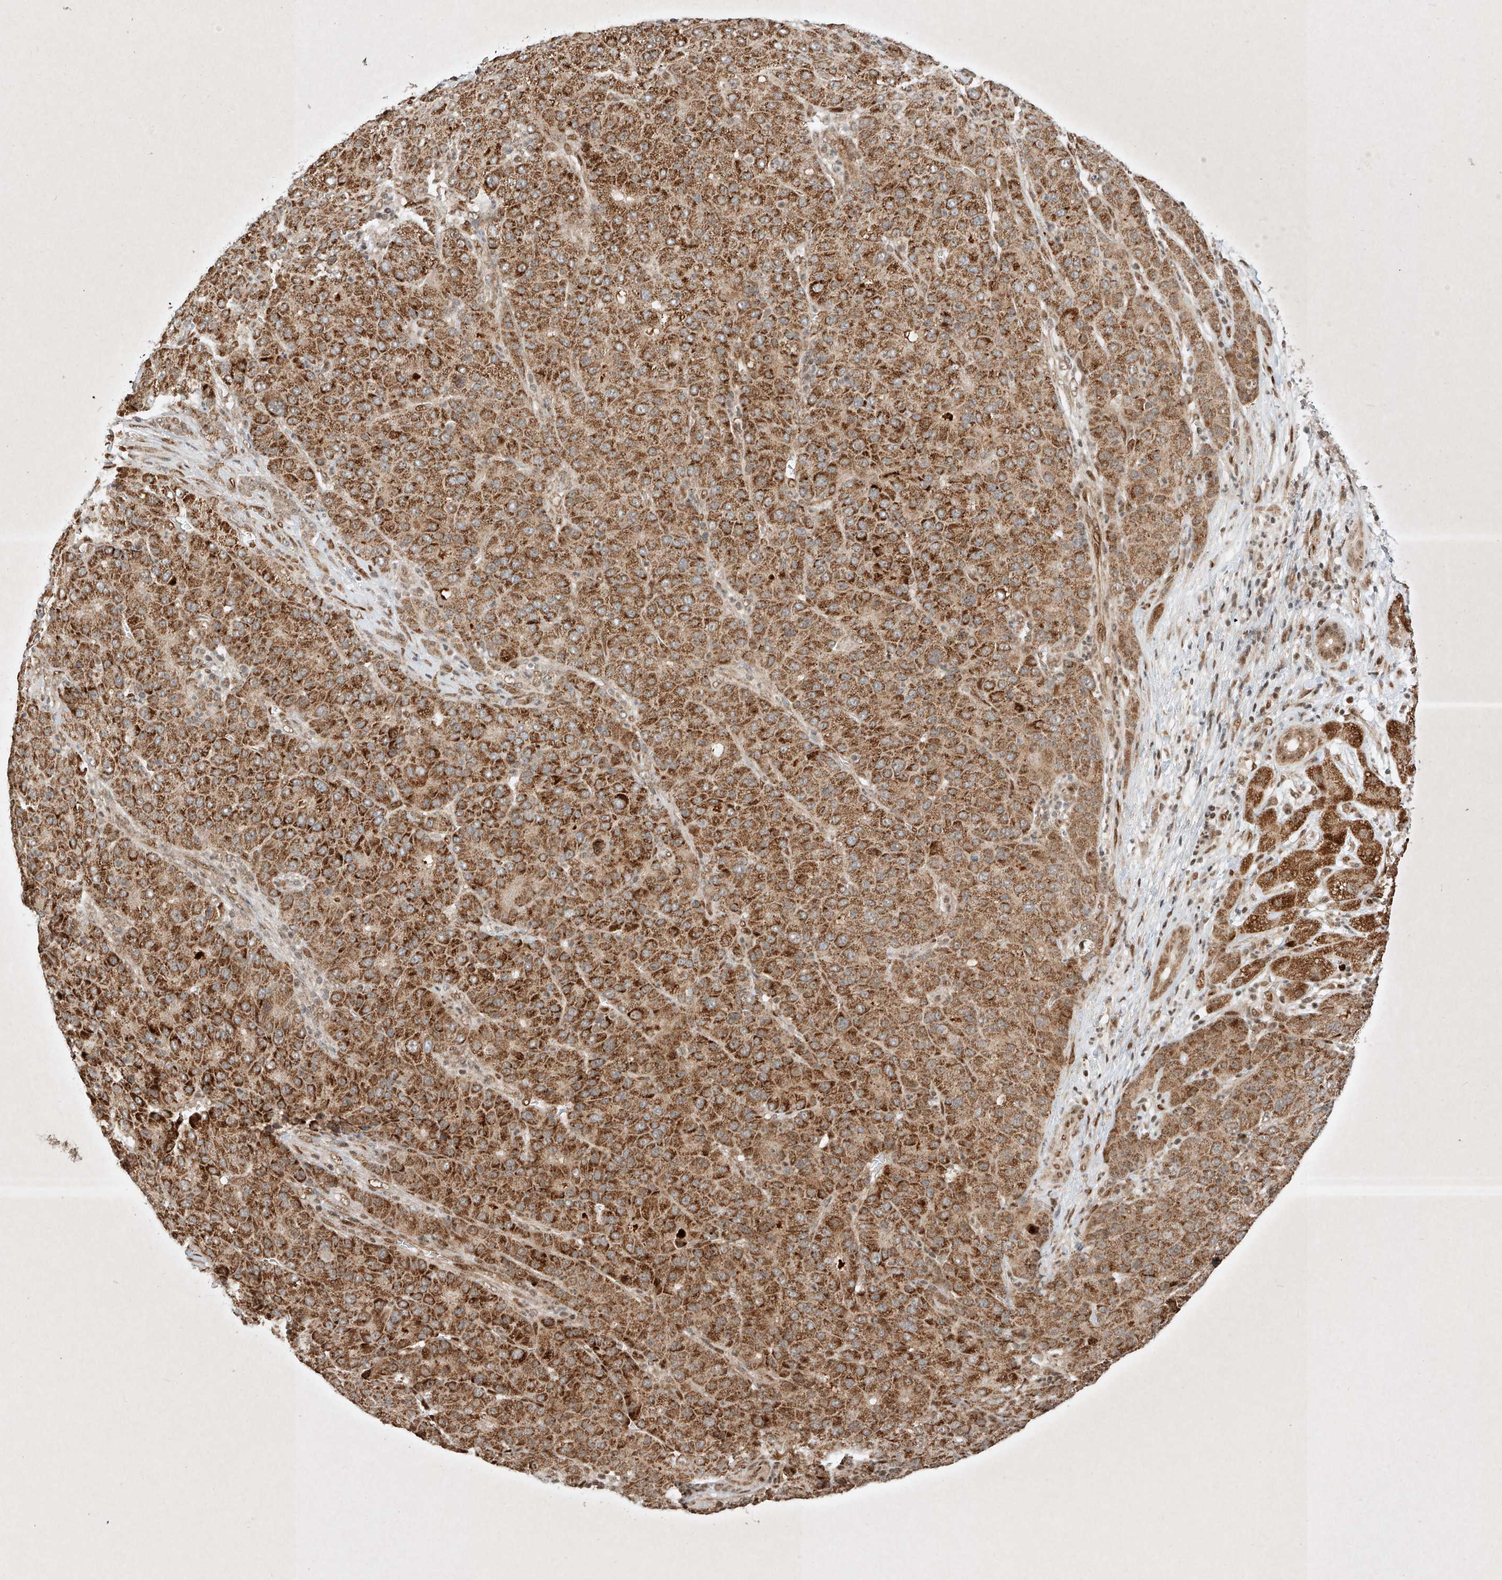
{"staining": {"intensity": "strong", "quantity": ">75%", "location": "cytoplasmic/membranous"}, "tissue": "liver cancer", "cell_type": "Tumor cells", "image_type": "cancer", "snomed": [{"axis": "morphology", "description": "Carcinoma, Hepatocellular, NOS"}, {"axis": "topography", "description": "Liver"}], "caption": "A photomicrograph of human liver cancer stained for a protein exhibits strong cytoplasmic/membranous brown staining in tumor cells.", "gene": "EPG5", "patient": {"sex": "male", "age": 65}}